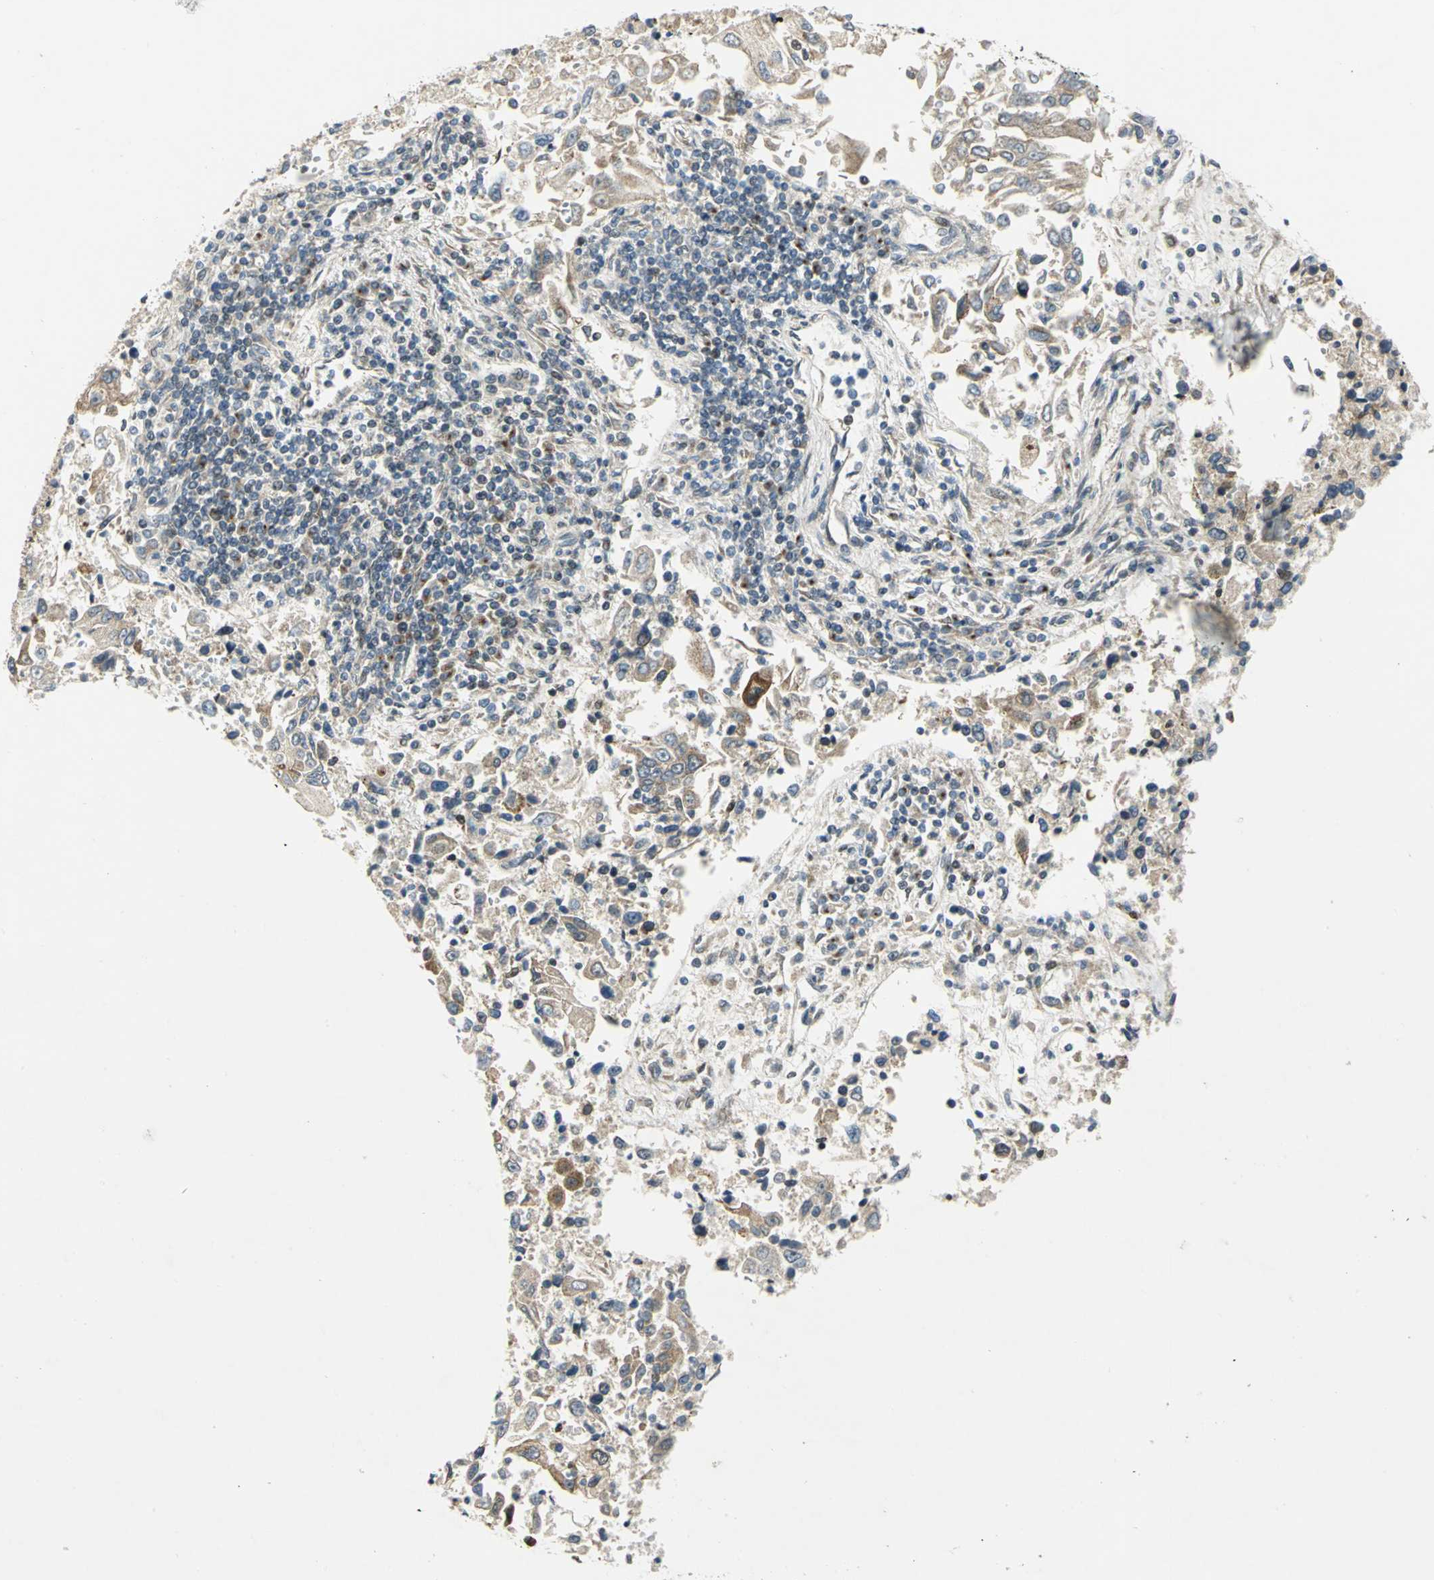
{"staining": {"intensity": "moderate", "quantity": ">75%", "location": "cytoplasmic/membranous"}, "tissue": "lung cancer", "cell_type": "Tumor cells", "image_type": "cancer", "snomed": [{"axis": "morphology", "description": "Adenocarcinoma, NOS"}, {"axis": "topography", "description": "Lung"}], "caption": "Immunohistochemical staining of human lung cancer shows medium levels of moderate cytoplasmic/membranous staining in about >75% of tumor cells.", "gene": "ATP6V1A", "patient": {"sex": "male", "age": 84}}